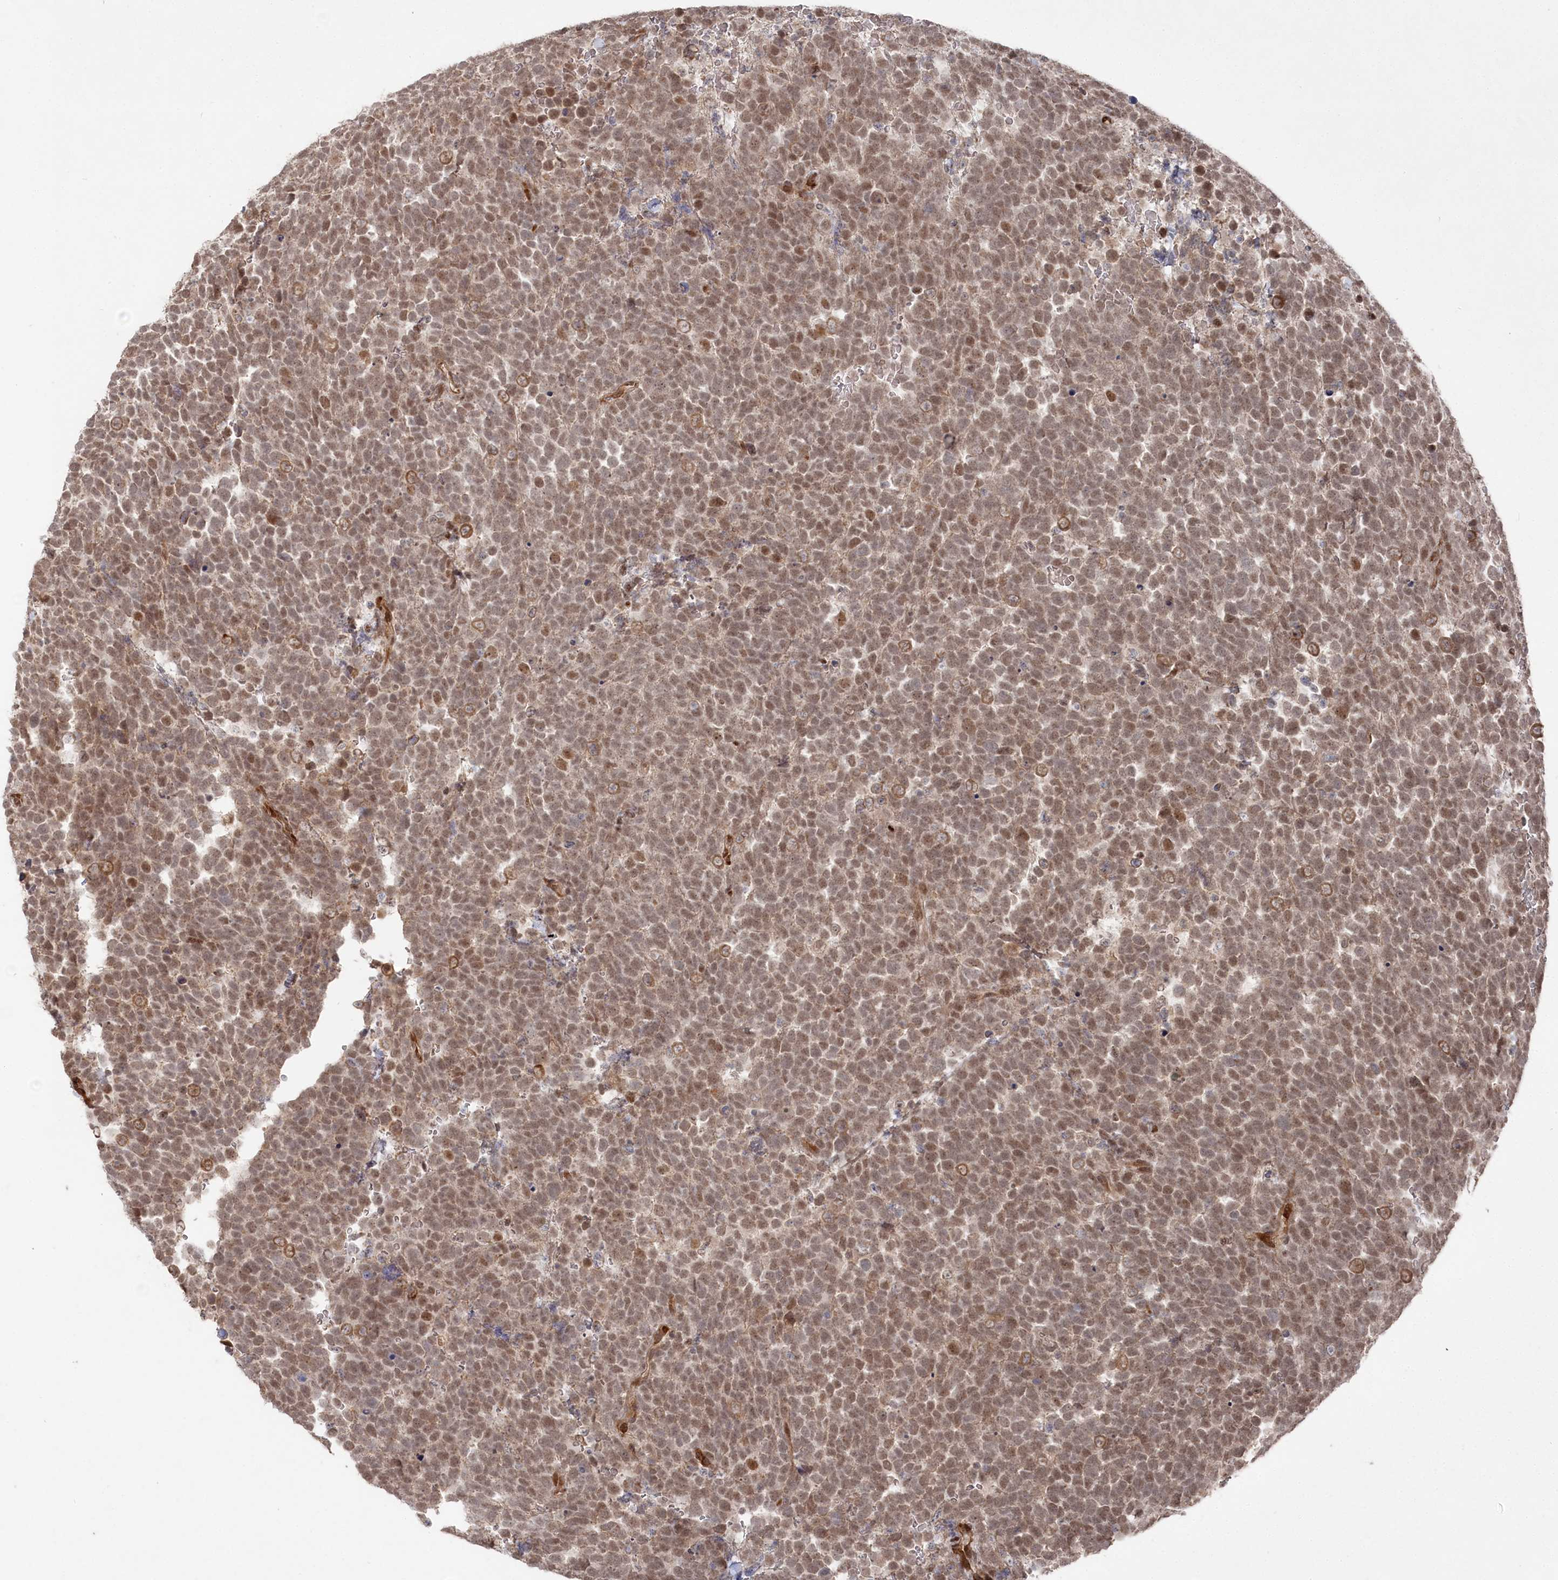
{"staining": {"intensity": "moderate", "quantity": ">75%", "location": "nuclear"}, "tissue": "urothelial cancer", "cell_type": "Tumor cells", "image_type": "cancer", "snomed": [{"axis": "morphology", "description": "Urothelial carcinoma, High grade"}, {"axis": "topography", "description": "Urinary bladder"}], "caption": "About >75% of tumor cells in human urothelial carcinoma (high-grade) show moderate nuclear protein positivity as visualized by brown immunohistochemical staining.", "gene": "POLR3A", "patient": {"sex": "female", "age": 82}}